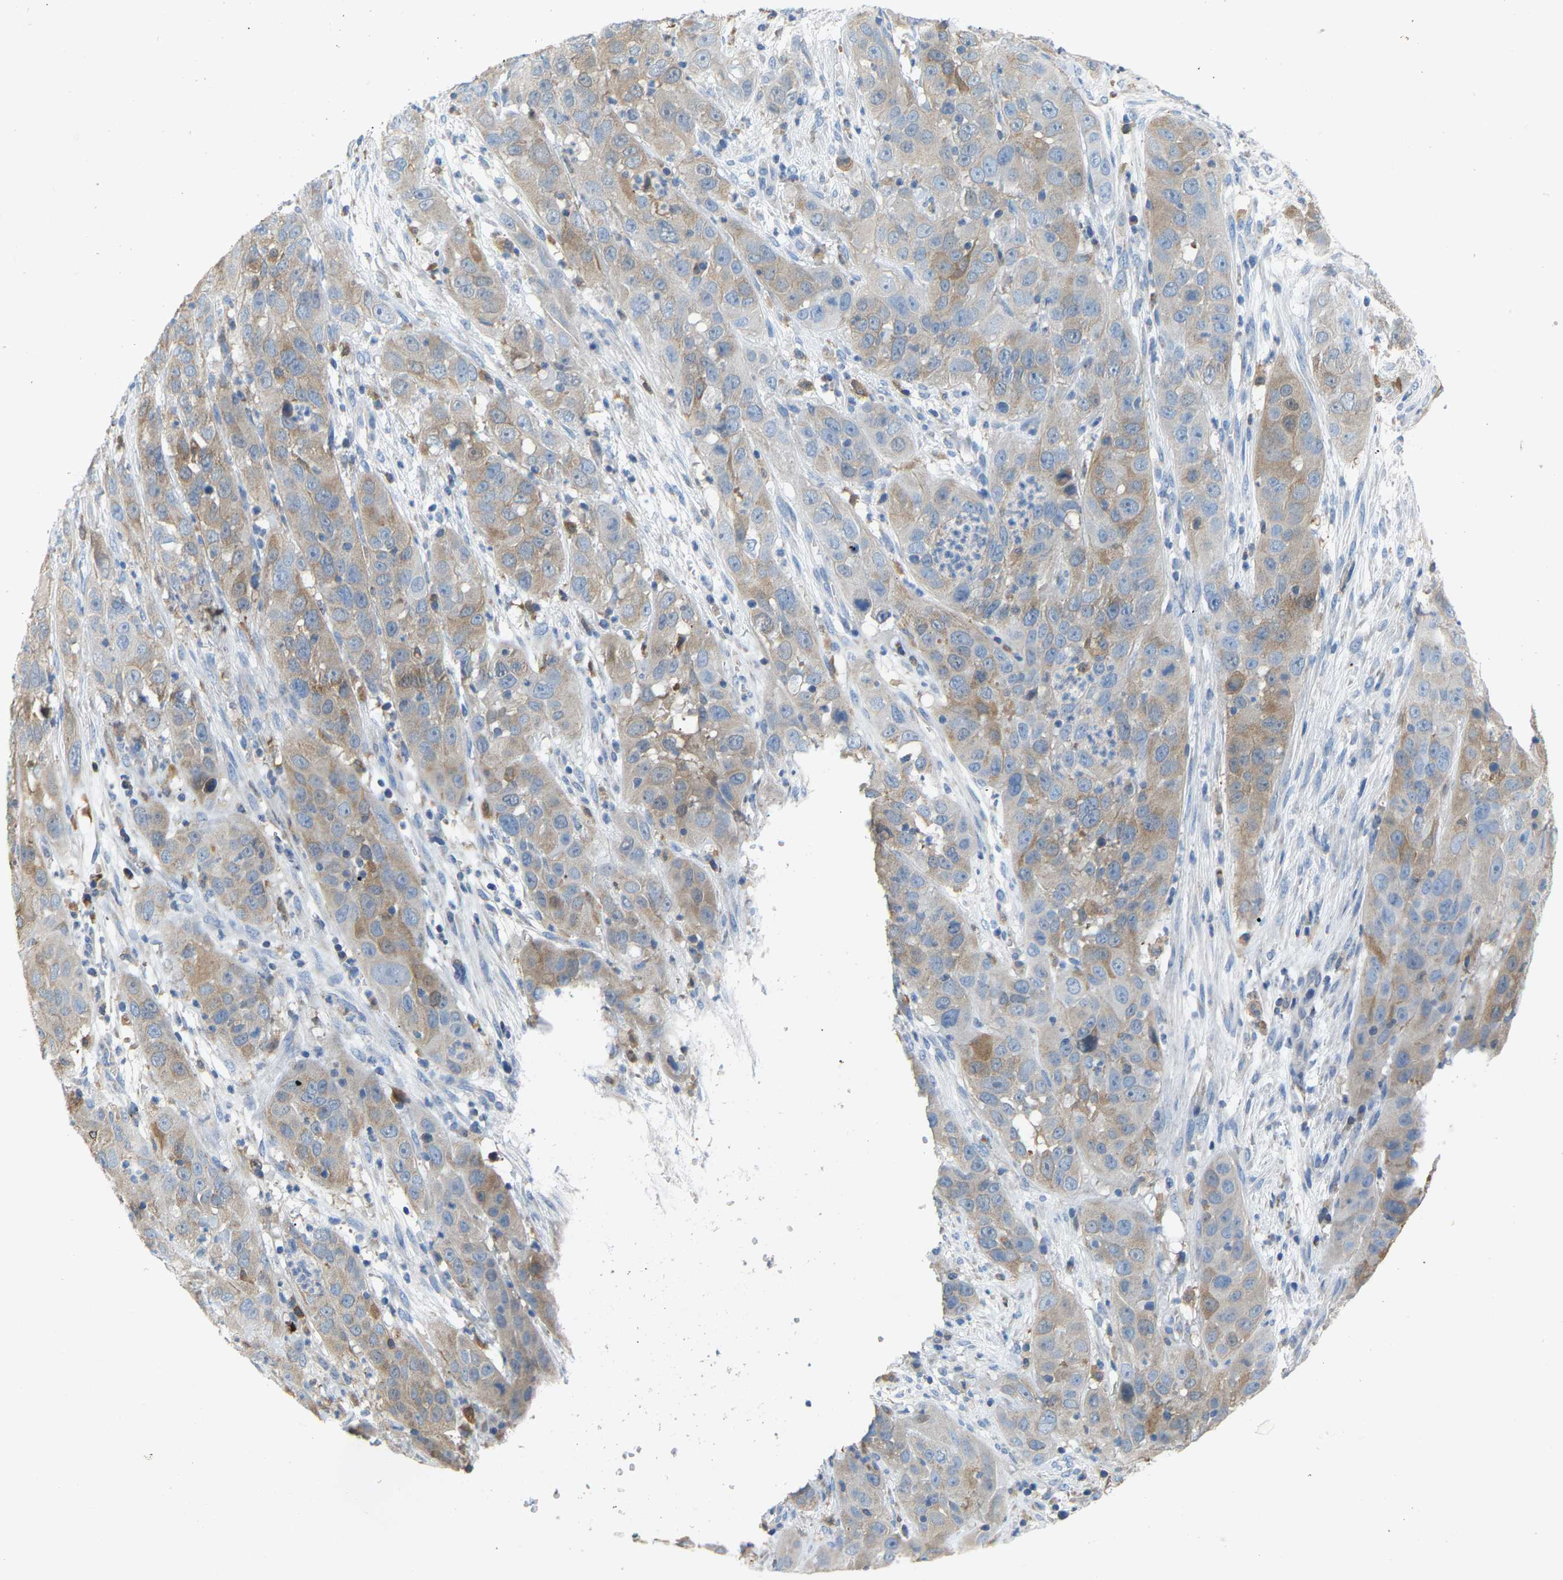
{"staining": {"intensity": "weak", "quantity": "25%-75%", "location": "cytoplasmic/membranous"}, "tissue": "cervical cancer", "cell_type": "Tumor cells", "image_type": "cancer", "snomed": [{"axis": "morphology", "description": "Squamous cell carcinoma, NOS"}, {"axis": "topography", "description": "Cervix"}], "caption": "Weak cytoplasmic/membranous positivity is seen in about 25%-75% of tumor cells in cervical squamous cell carcinoma.", "gene": "CROT", "patient": {"sex": "female", "age": 32}}